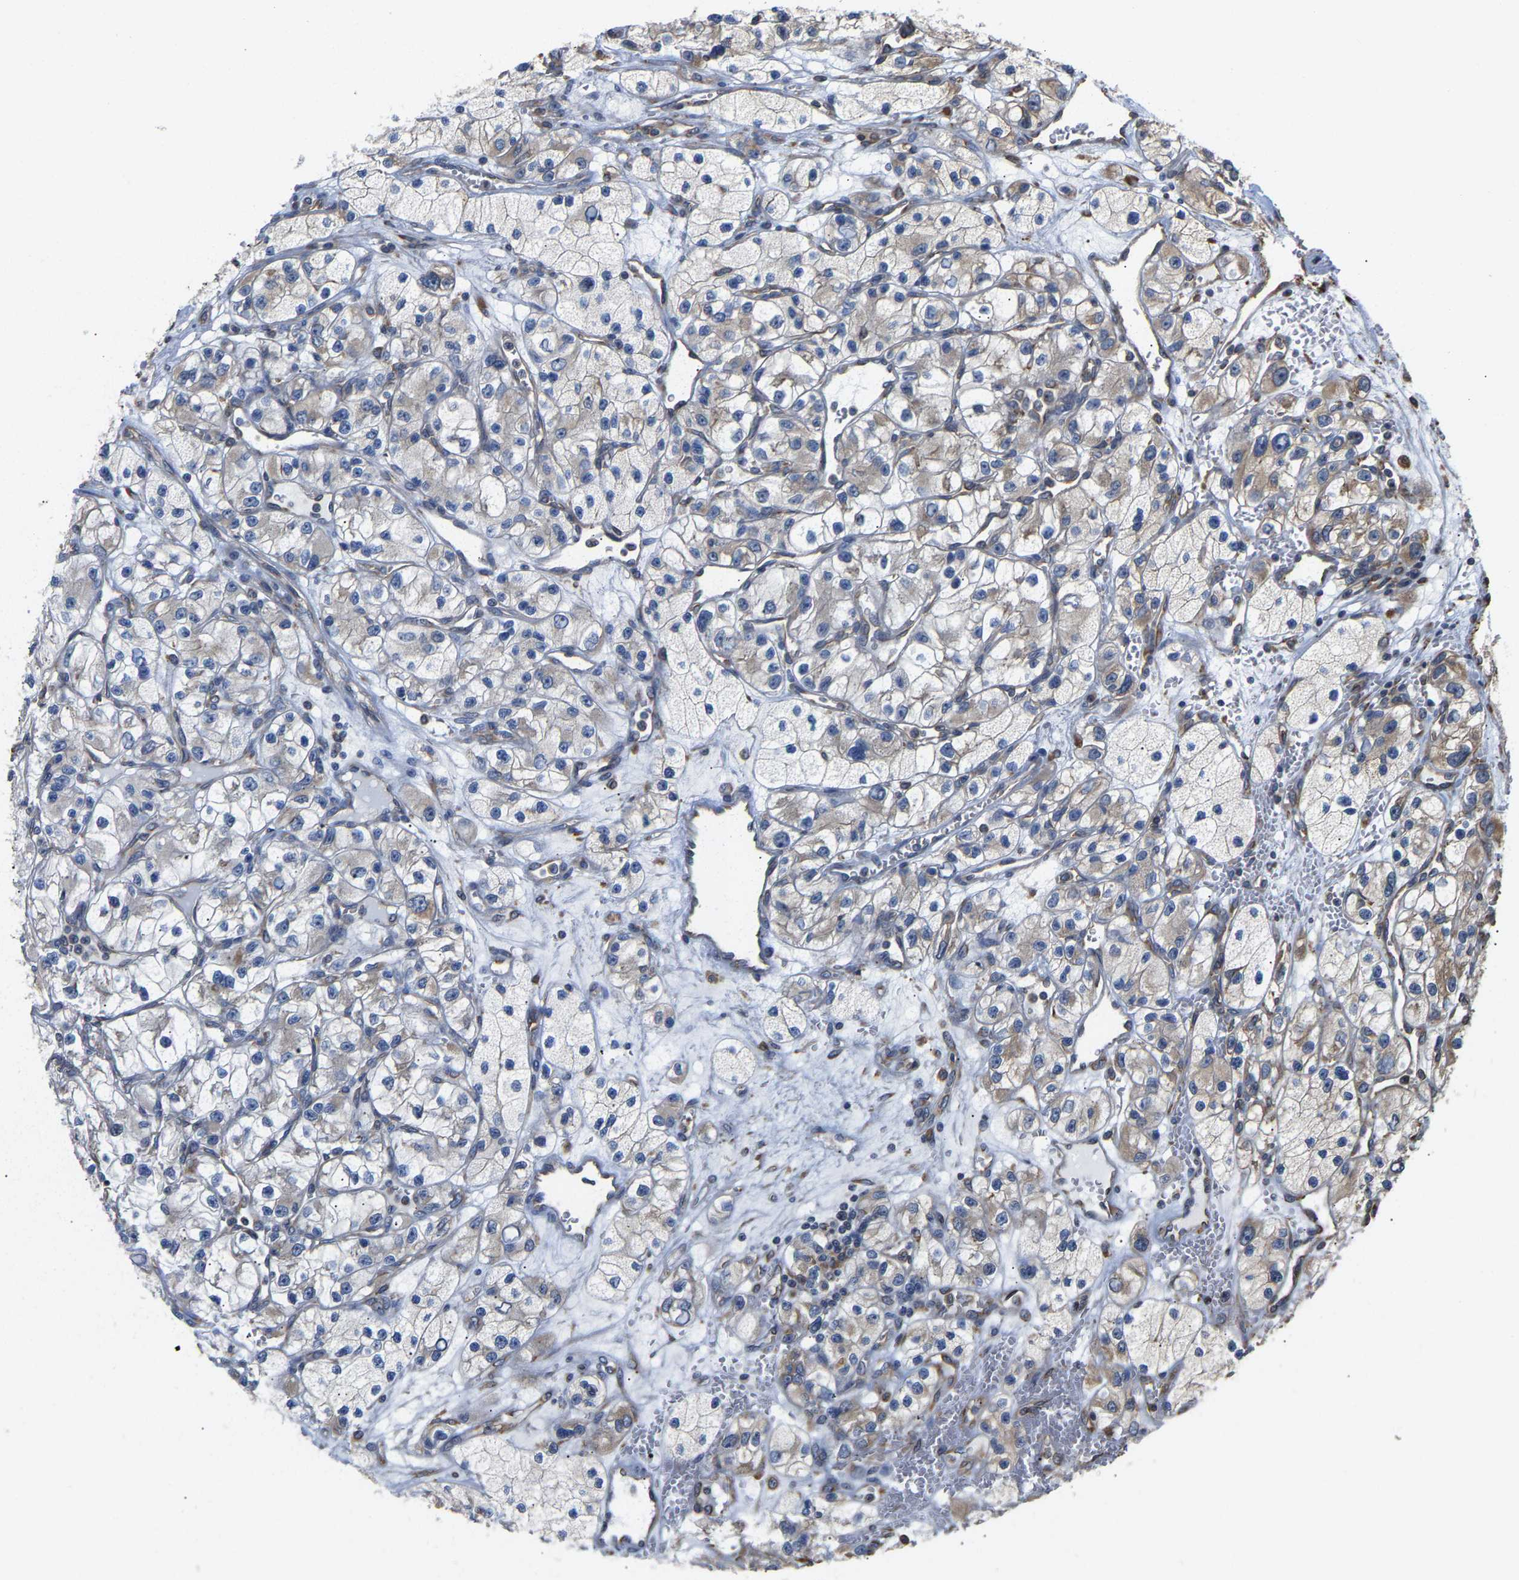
{"staining": {"intensity": "weak", "quantity": "<25%", "location": "cytoplasmic/membranous"}, "tissue": "renal cancer", "cell_type": "Tumor cells", "image_type": "cancer", "snomed": [{"axis": "morphology", "description": "Adenocarcinoma, NOS"}, {"axis": "topography", "description": "Kidney"}], "caption": "Histopathology image shows no protein expression in tumor cells of renal adenocarcinoma tissue. The staining is performed using DAB (3,3'-diaminobenzidine) brown chromogen with nuclei counter-stained in using hematoxylin.", "gene": "ARAP1", "patient": {"sex": "female", "age": 57}}